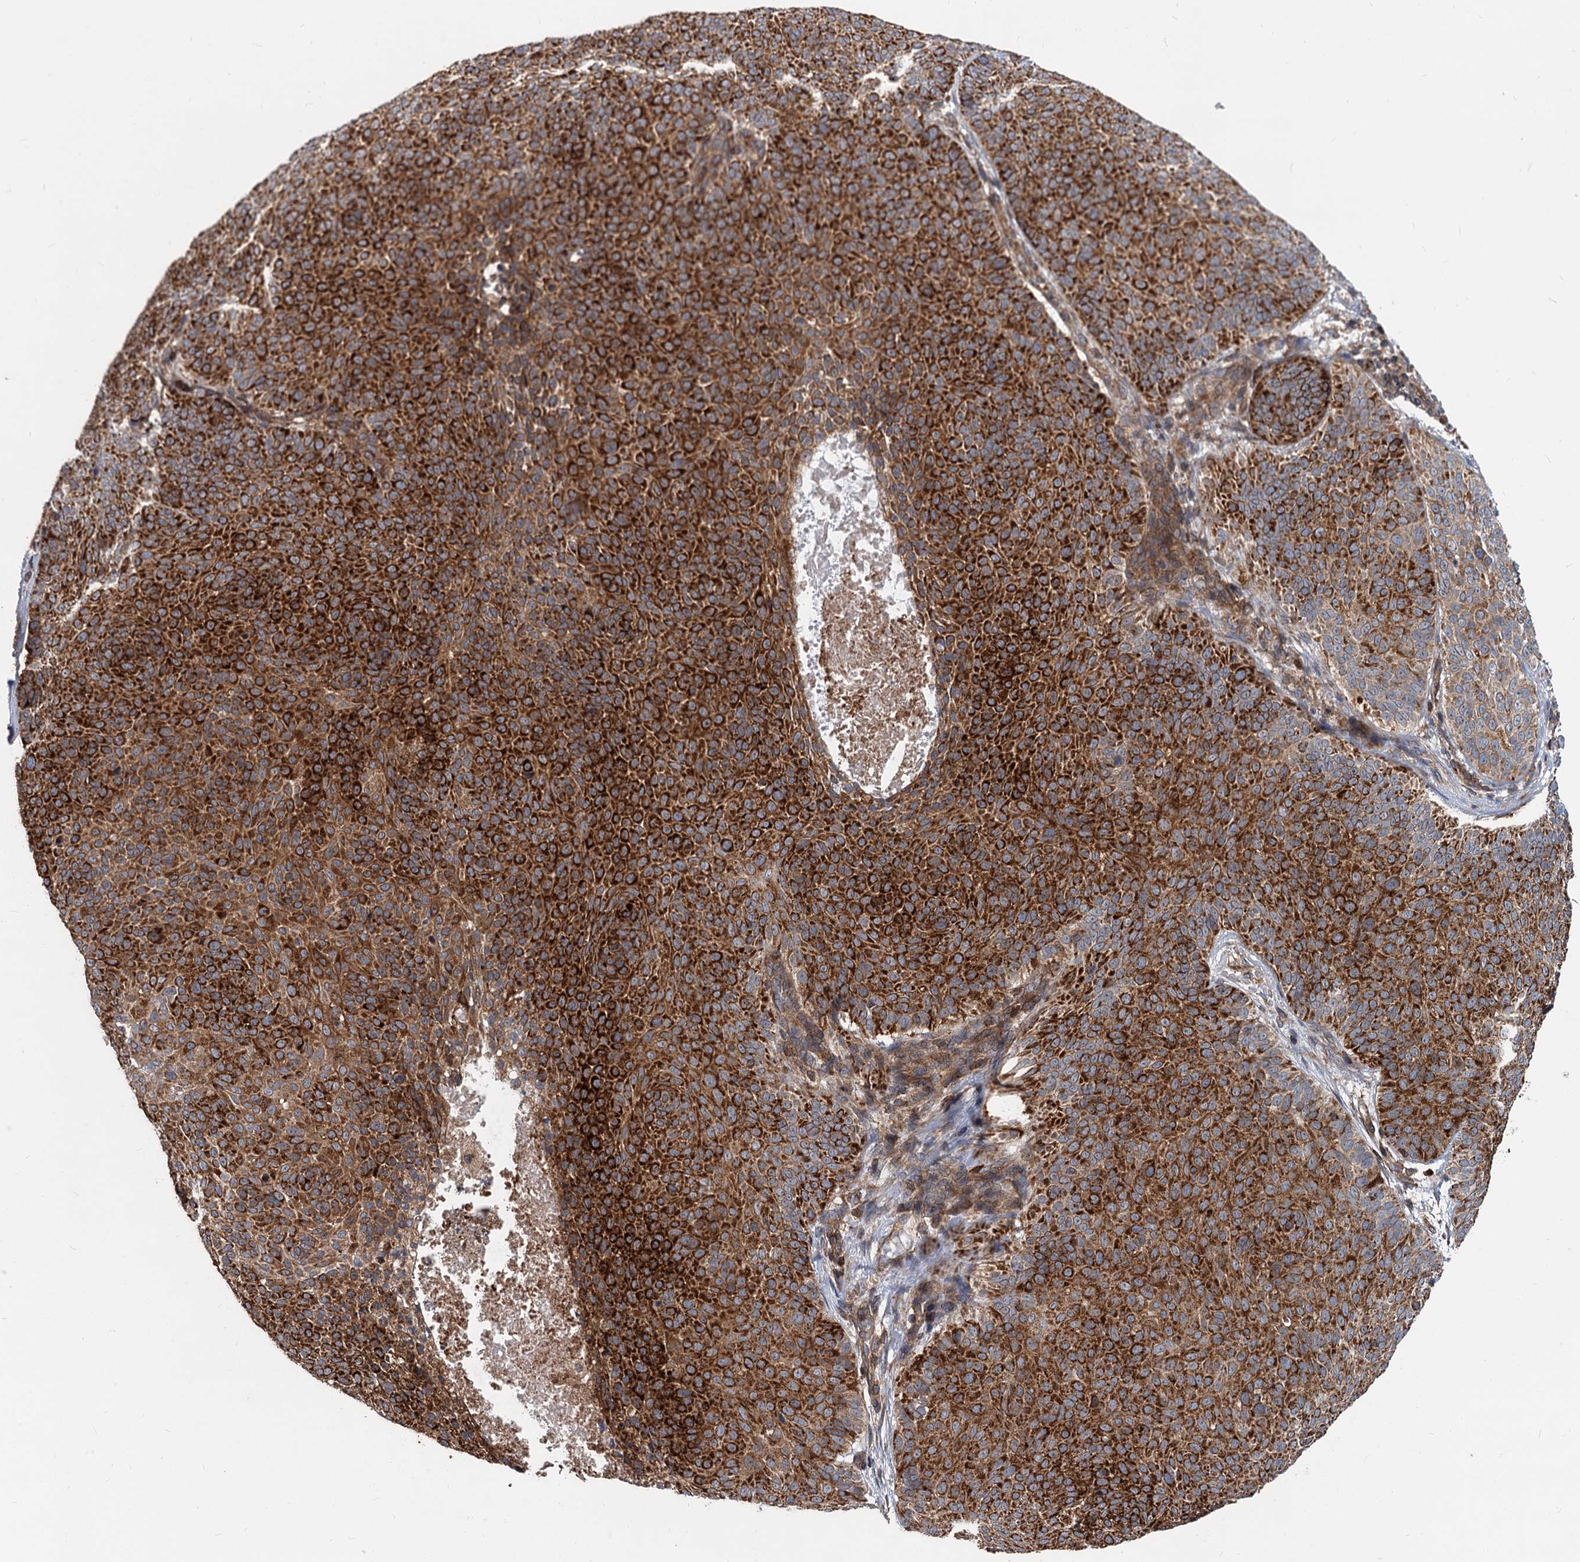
{"staining": {"intensity": "strong", "quantity": ">75%", "location": "cytoplasmic/membranous"}, "tissue": "skin cancer", "cell_type": "Tumor cells", "image_type": "cancer", "snomed": [{"axis": "morphology", "description": "Basal cell carcinoma"}, {"axis": "topography", "description": "Skin"}], "caption": "Immunohistochemical staining of human skin cancer (basal cell carcinoma) exhibits high levels of strong cytoplasmic/membranous protein staining in approximately >75% of tumor cells. Ihc stains the protein in brown and the nuclei are stained blue.", "gene": "STIM1", "patient": {"sex": "male", "age": 85}}